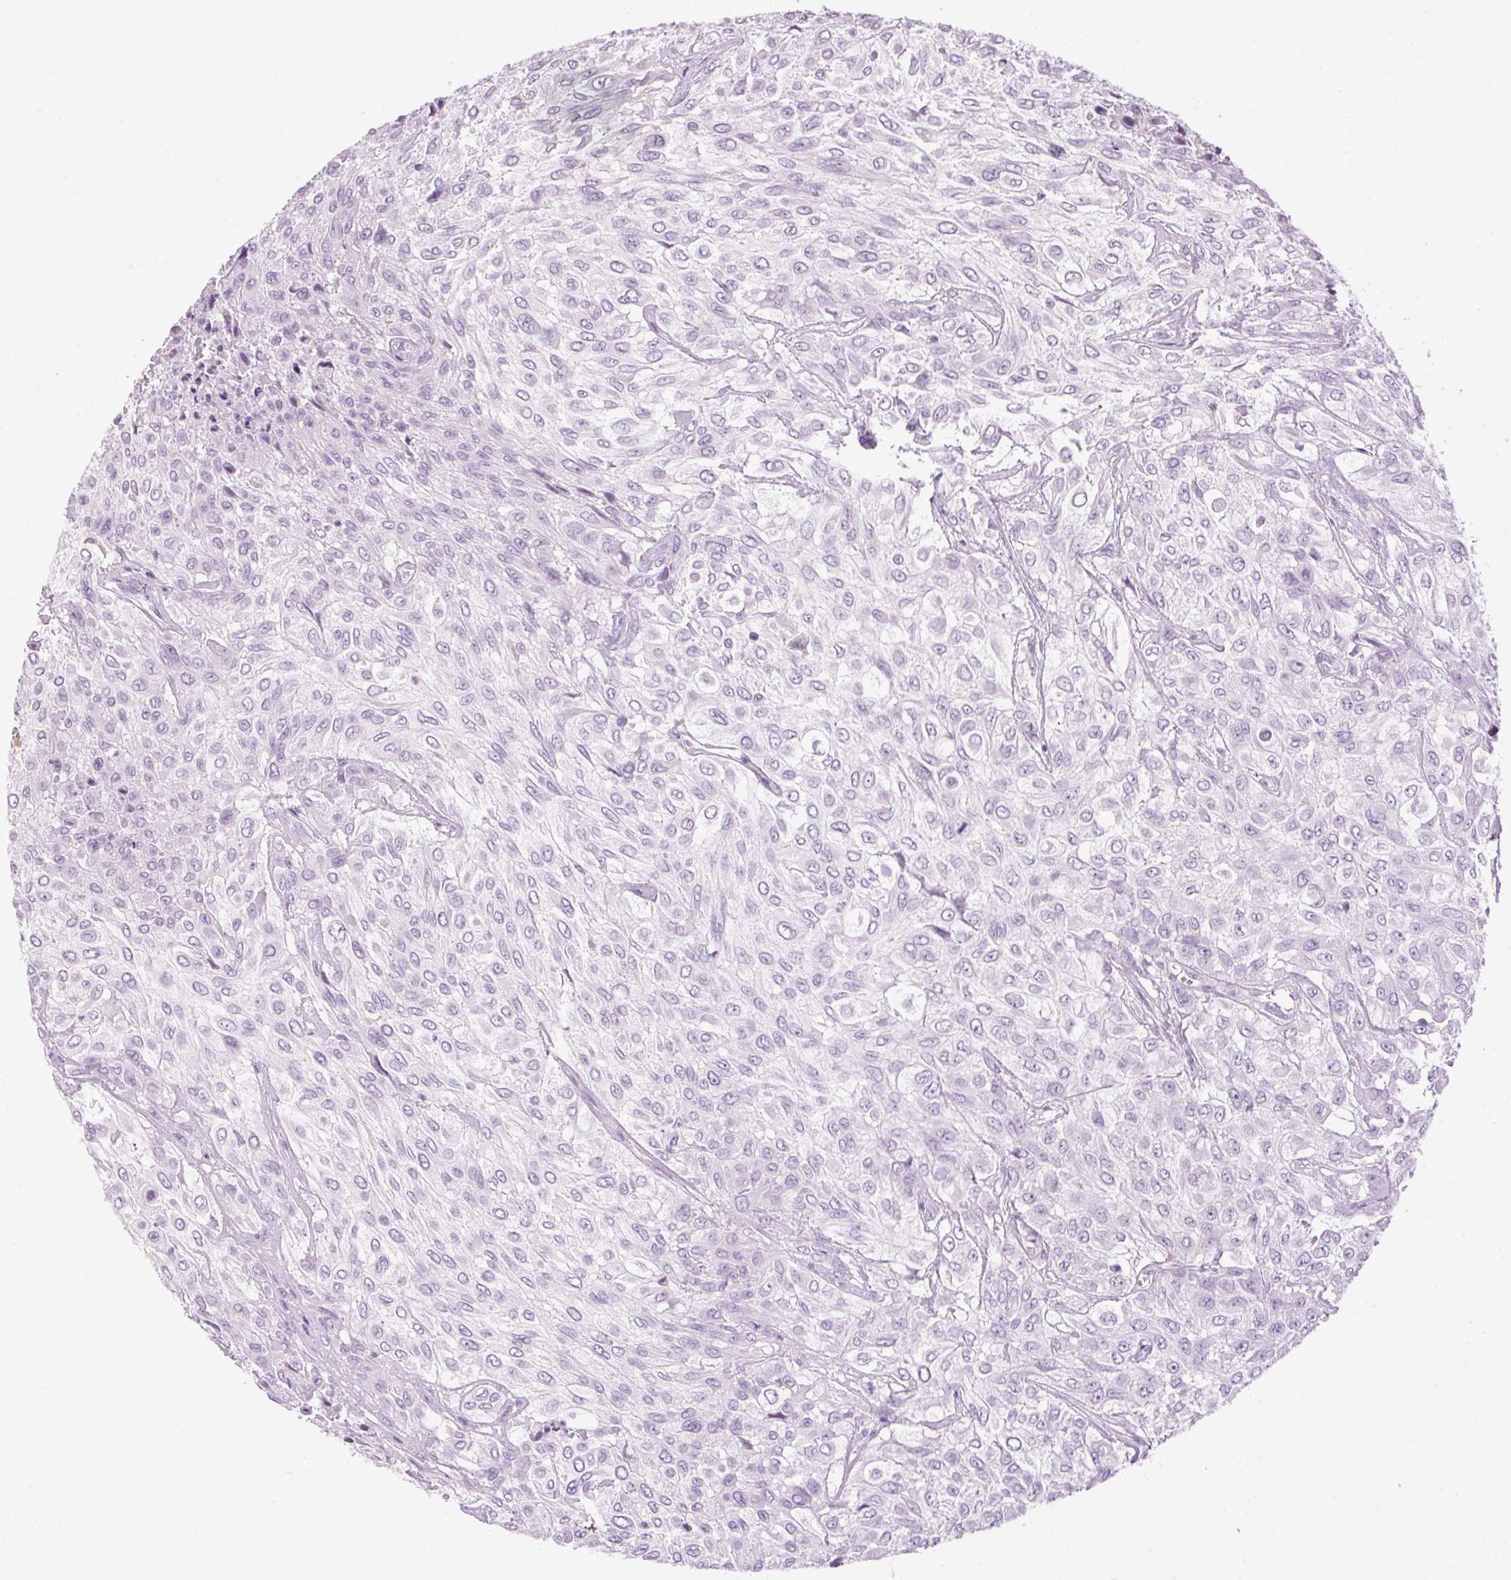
{"staining": {"intensity": "negative", "quantity": "none", "location": "none"}, "tissue": "urothelial cancer", "cell_type": "Tumor cells", "image_type": "cancer", "snomed": [{"axis": "morphology", "description": "Urothelial carcinoma, High grade"}, {"axis": "topography", "description": "Urinary bladder"}], "caption": "The micrograph reveals no significant positivity in tumor cells of urothelial cancer. (Brightfield microscopy of DAB IHC at high magnification).", "gene": "TMEM88B", "patient": {"sex": "male", "age": 57}}